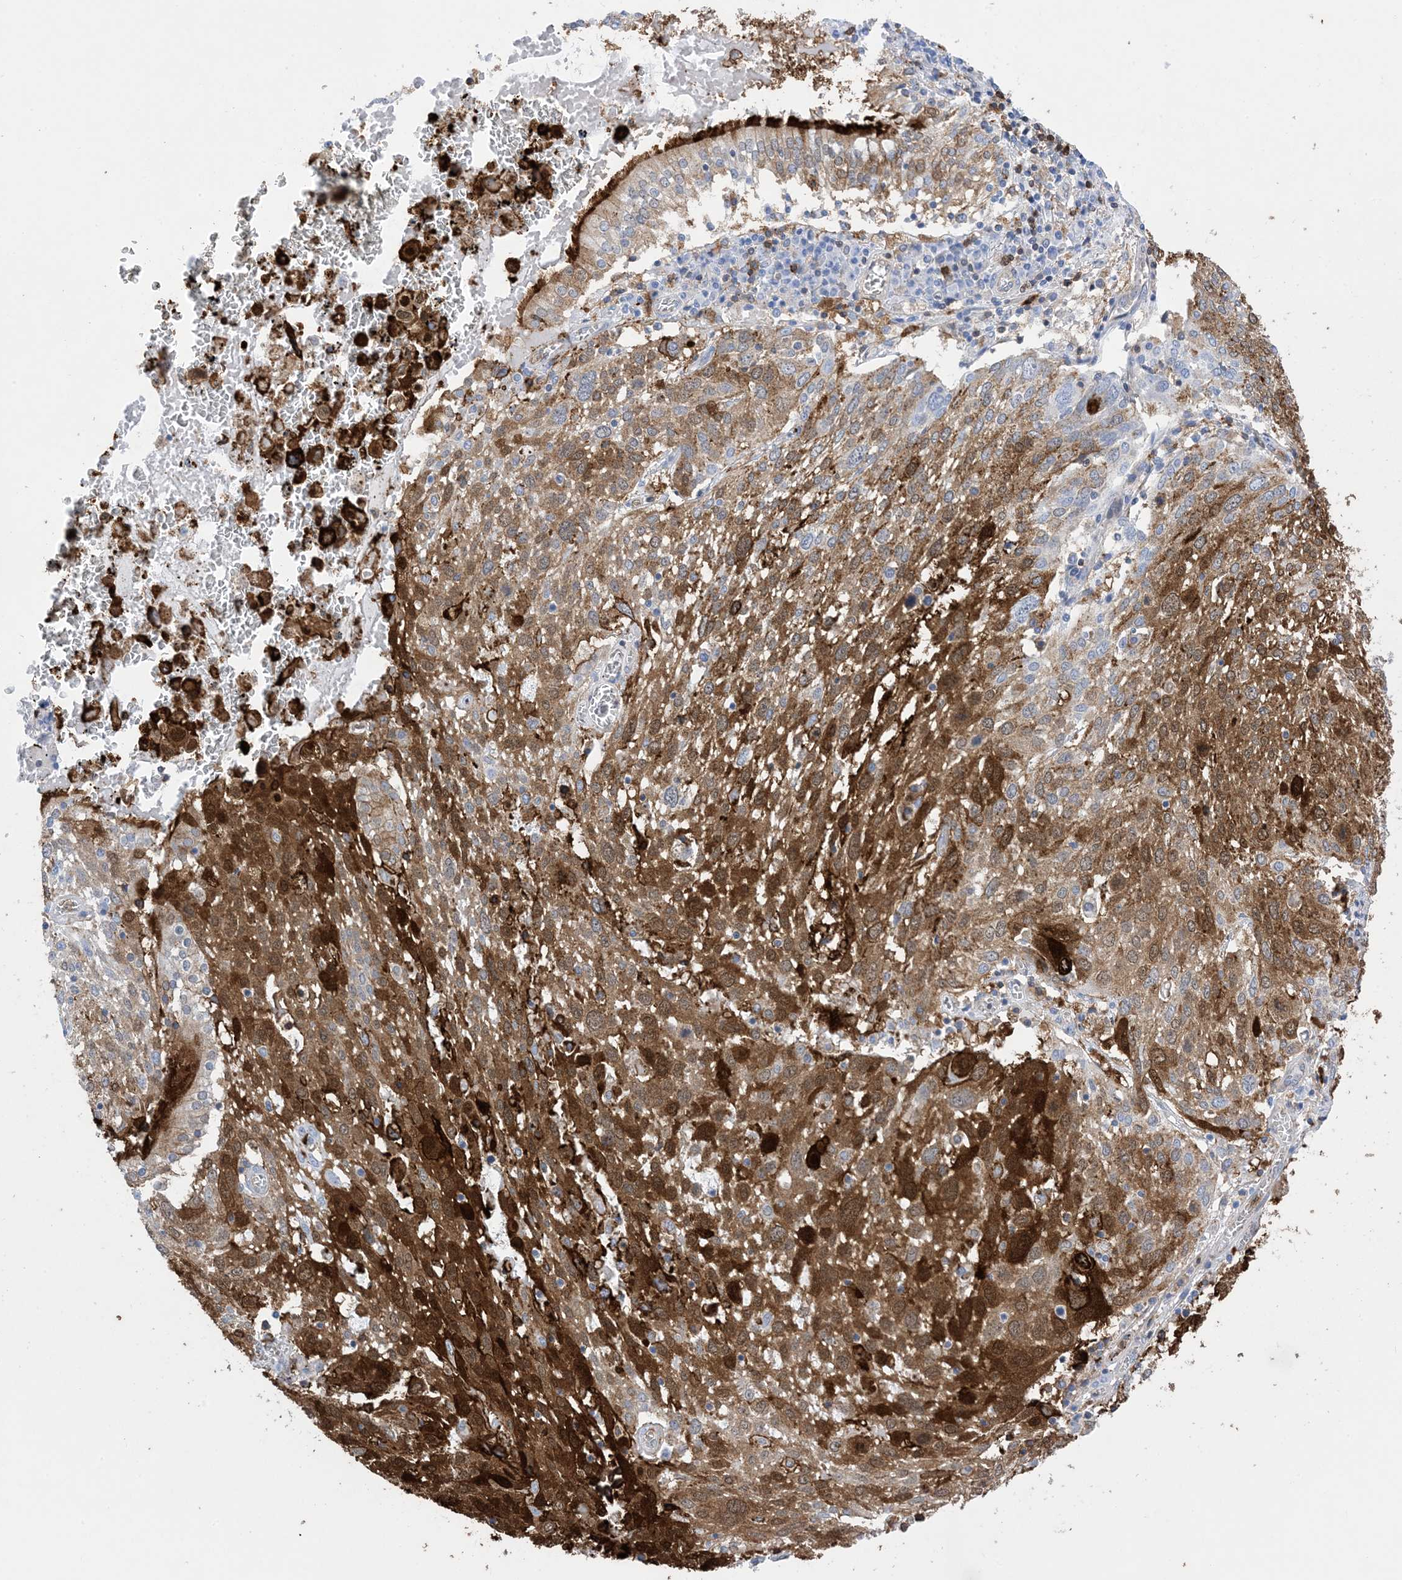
{"staining": {"intensity": "strong", "quantity": ">75%", "location": "cytoplasmic/membranous"}, "tissue": "lung cancer", "cell_type": "Tumor cells", "image_type": "cancer", "snomed": [{"axis": "morphology", "description": "Squamous cell carcinoma, NOS"}, {"axis": "topography", "description": "Lung"}], "caption": "High-magnification brightfield microscopy of lung cancer stained with DAB (3,3'-diaminobenzidine) (brown) and counterstained with hematoxylin (blue). tumor cells exhibit strong cytoplasmic/membranous positivity is seen in approximately>75% of cells. The staining was performed using DAB to visualize the protein expression in brown, while the nuclei were stained in blue with hematoxylin (Magnification: 20x).", "gene": "ANXA1", "patient": {"sex": "male", "age": 65}}